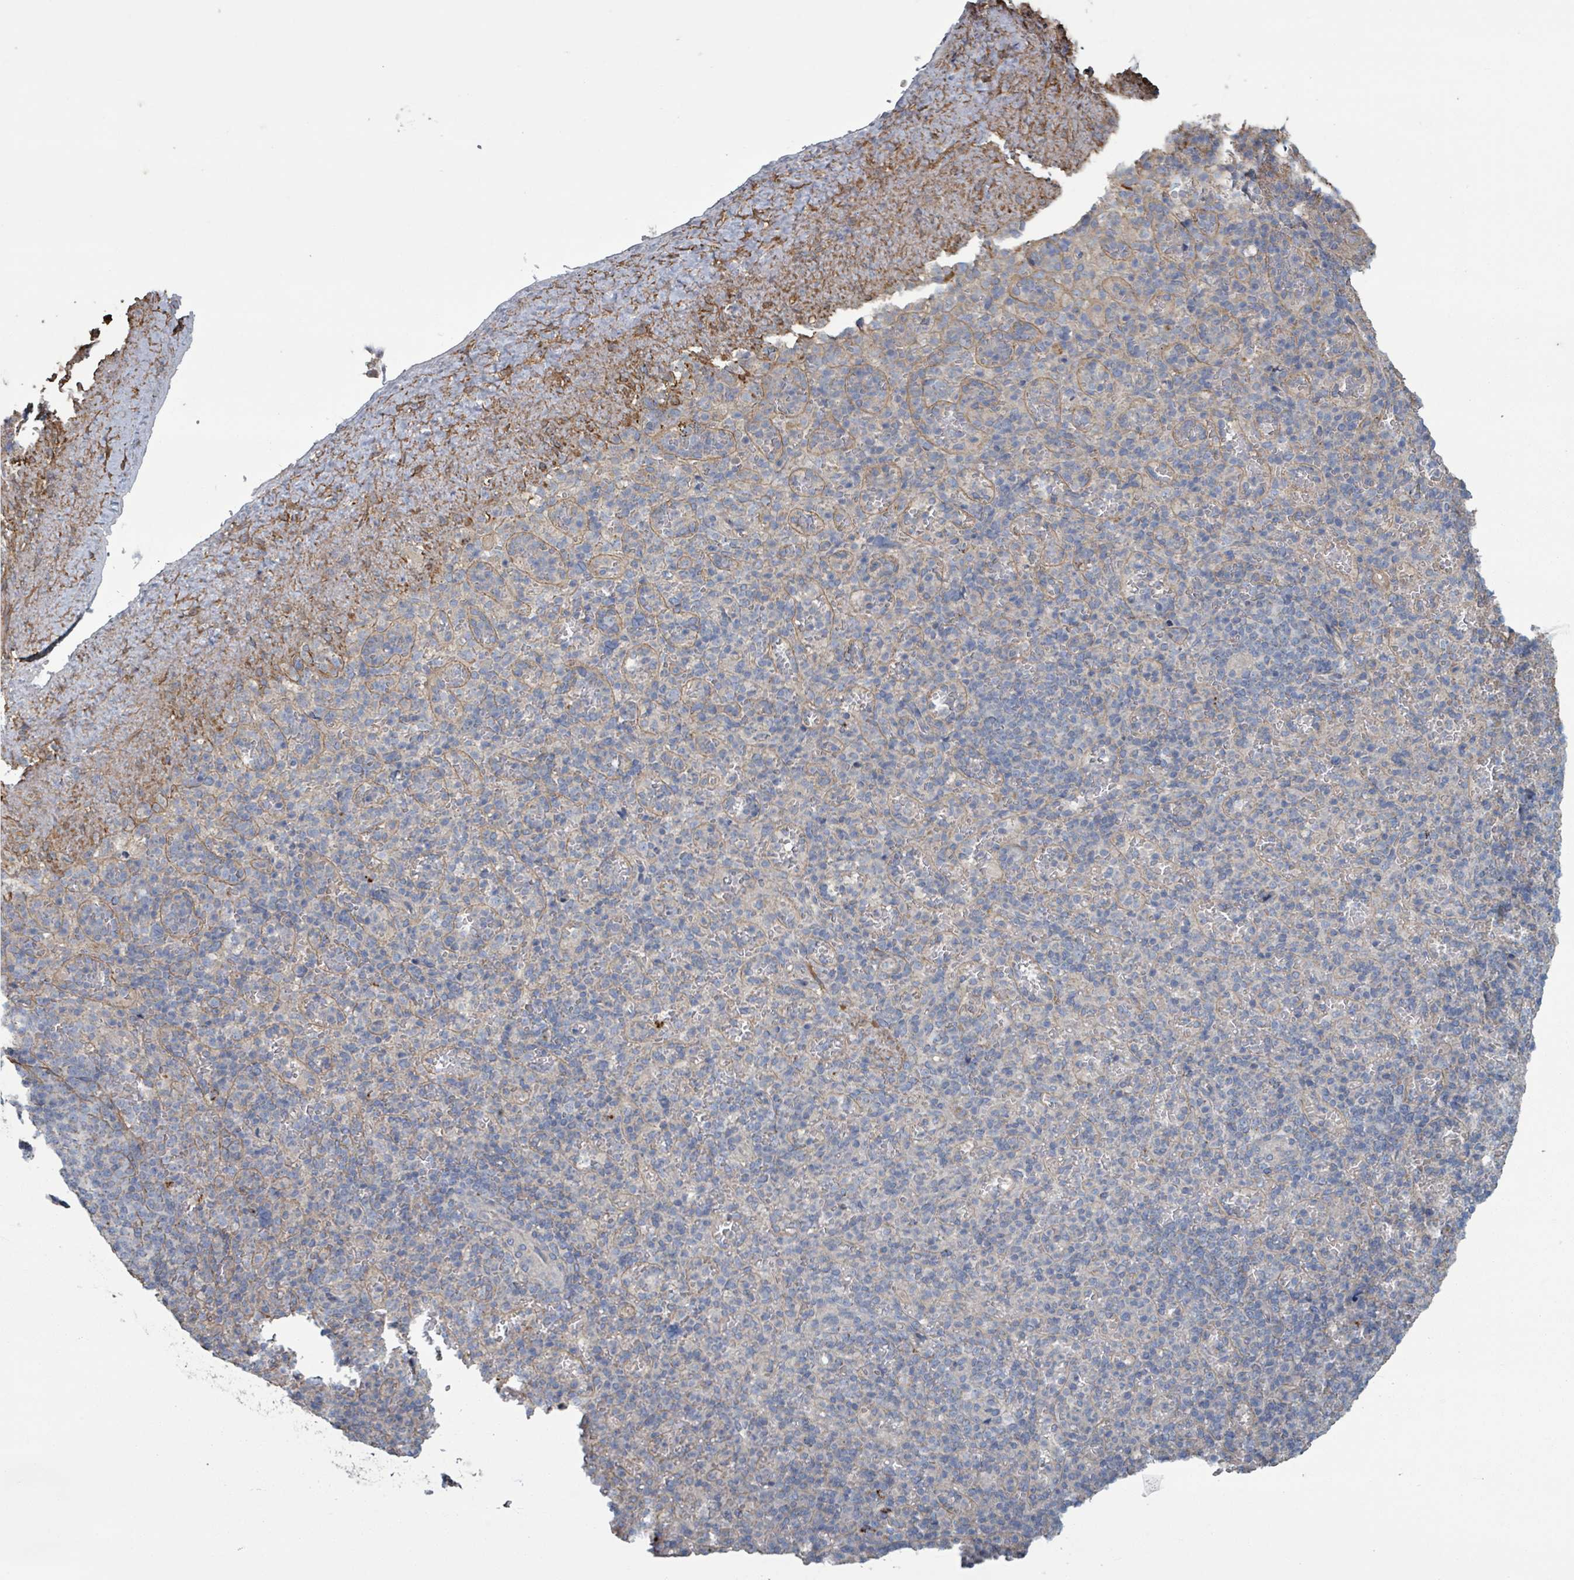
{"staining": {"intensity": "negative", "quantity": "none", "location": "none"}, "tissue": "spleen", "cell_type": "Cells in red pulp", "image_type": "normal", "snomed": [{"axis": "morphology", "description": "Normal tissue, NOS"}, {"axis": "topography", "description": "Spleen"}], "caption": "Spleen stained for a protein using immunohistochemistry reveals no positivity cells in red pulp.", "gene": "ADCK1", "patient": {"sex": "female", "age": 74}}